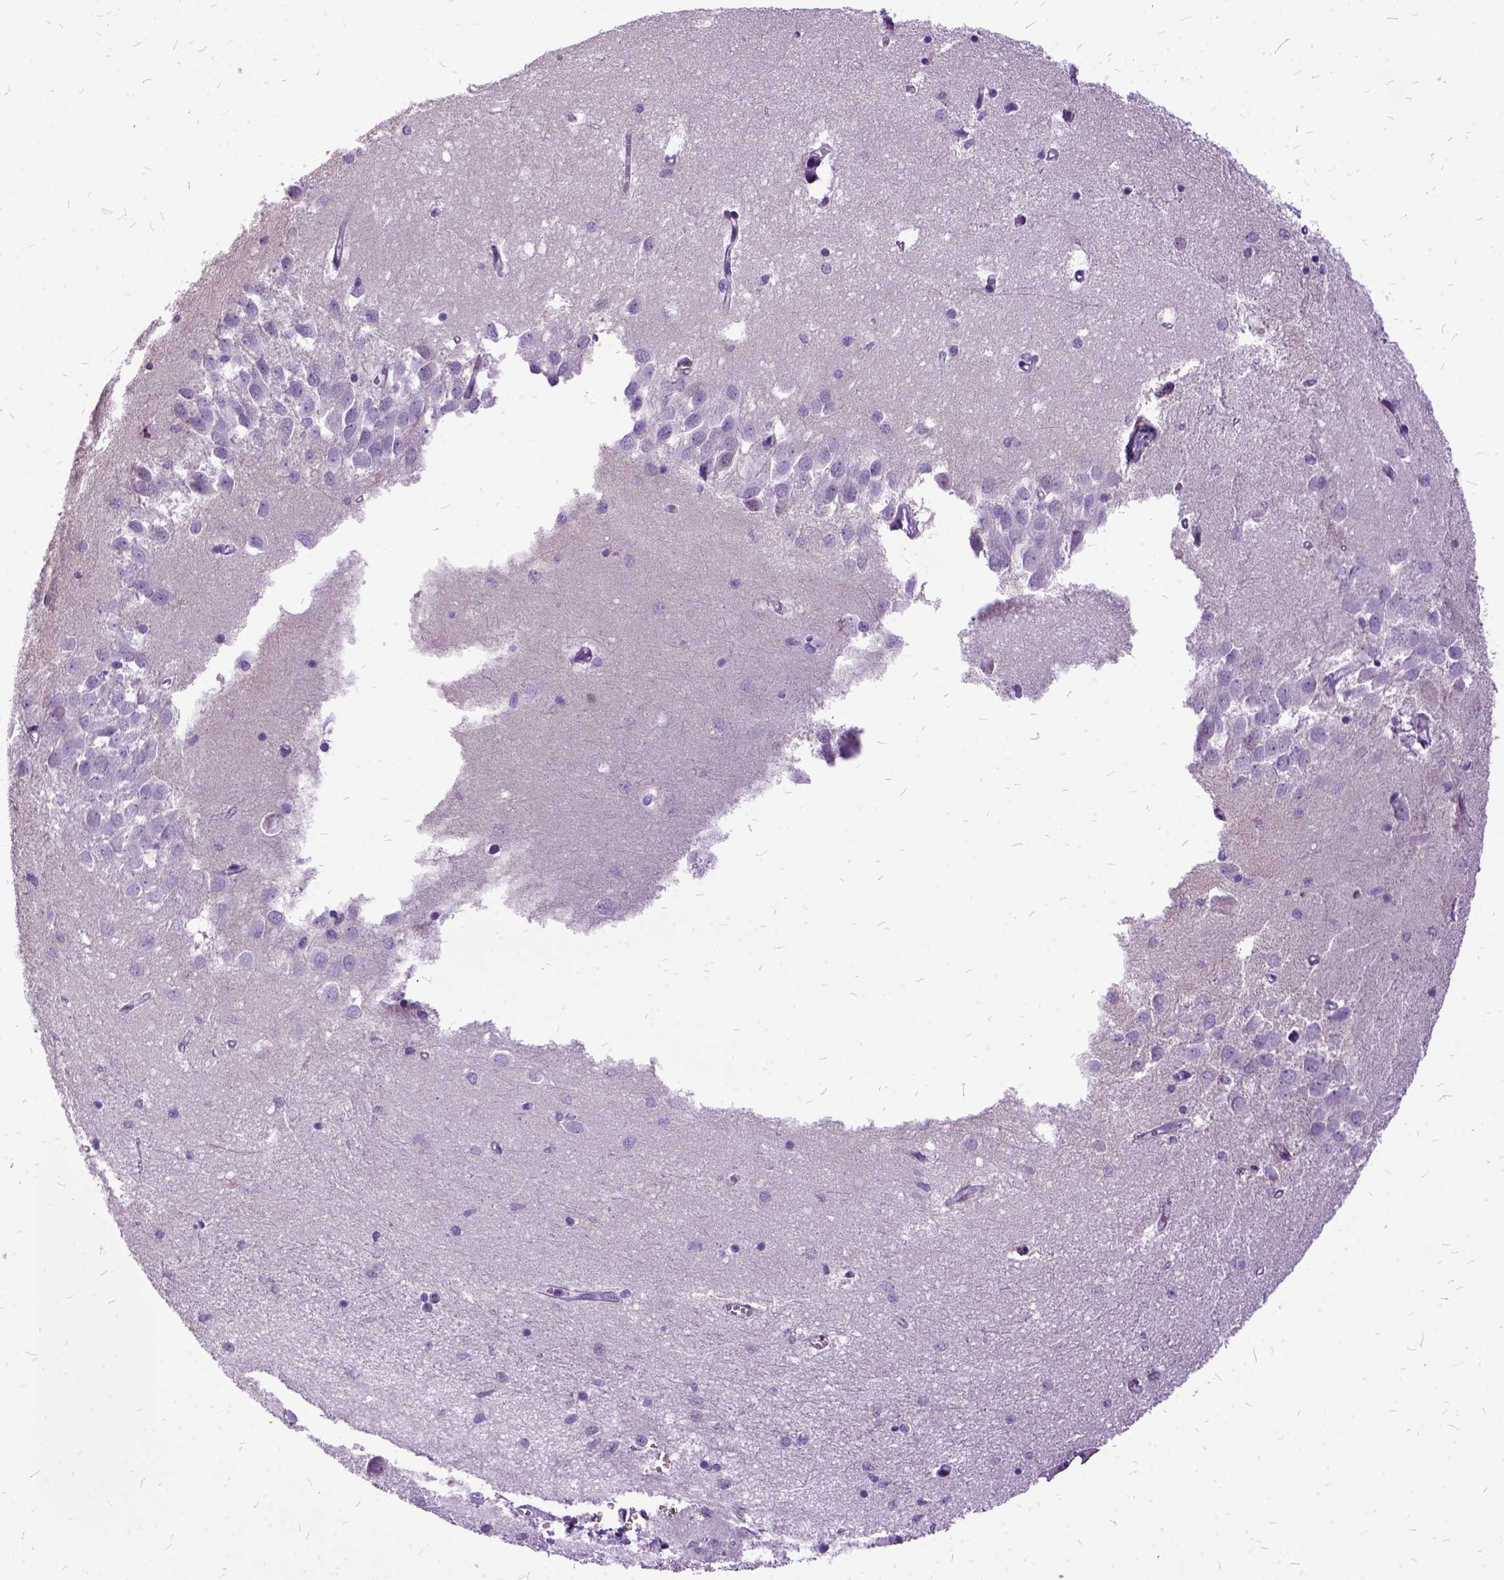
{"staining": {"intensity": "negative", "quantity": "none", "location": "none"}, "tissue": "hippocampus", "cell_type": "Glial cells", "image_type": "normal", "snomed": [{"axis": "morphology", "description": "Normal tissue, NOS"}, {"axis": "topography", "description": "Lateral ventricle wall"}, {"axis": "topography", "description": "Hippocampus"}], "caption": "Immunohistochemistry (IHC) photomicrograph of benign human hippocampus stained for a protein (brown), which reveals no staining in glial cells.", "gene": "MME", "patient": {"sex": "female", "age": 63}}